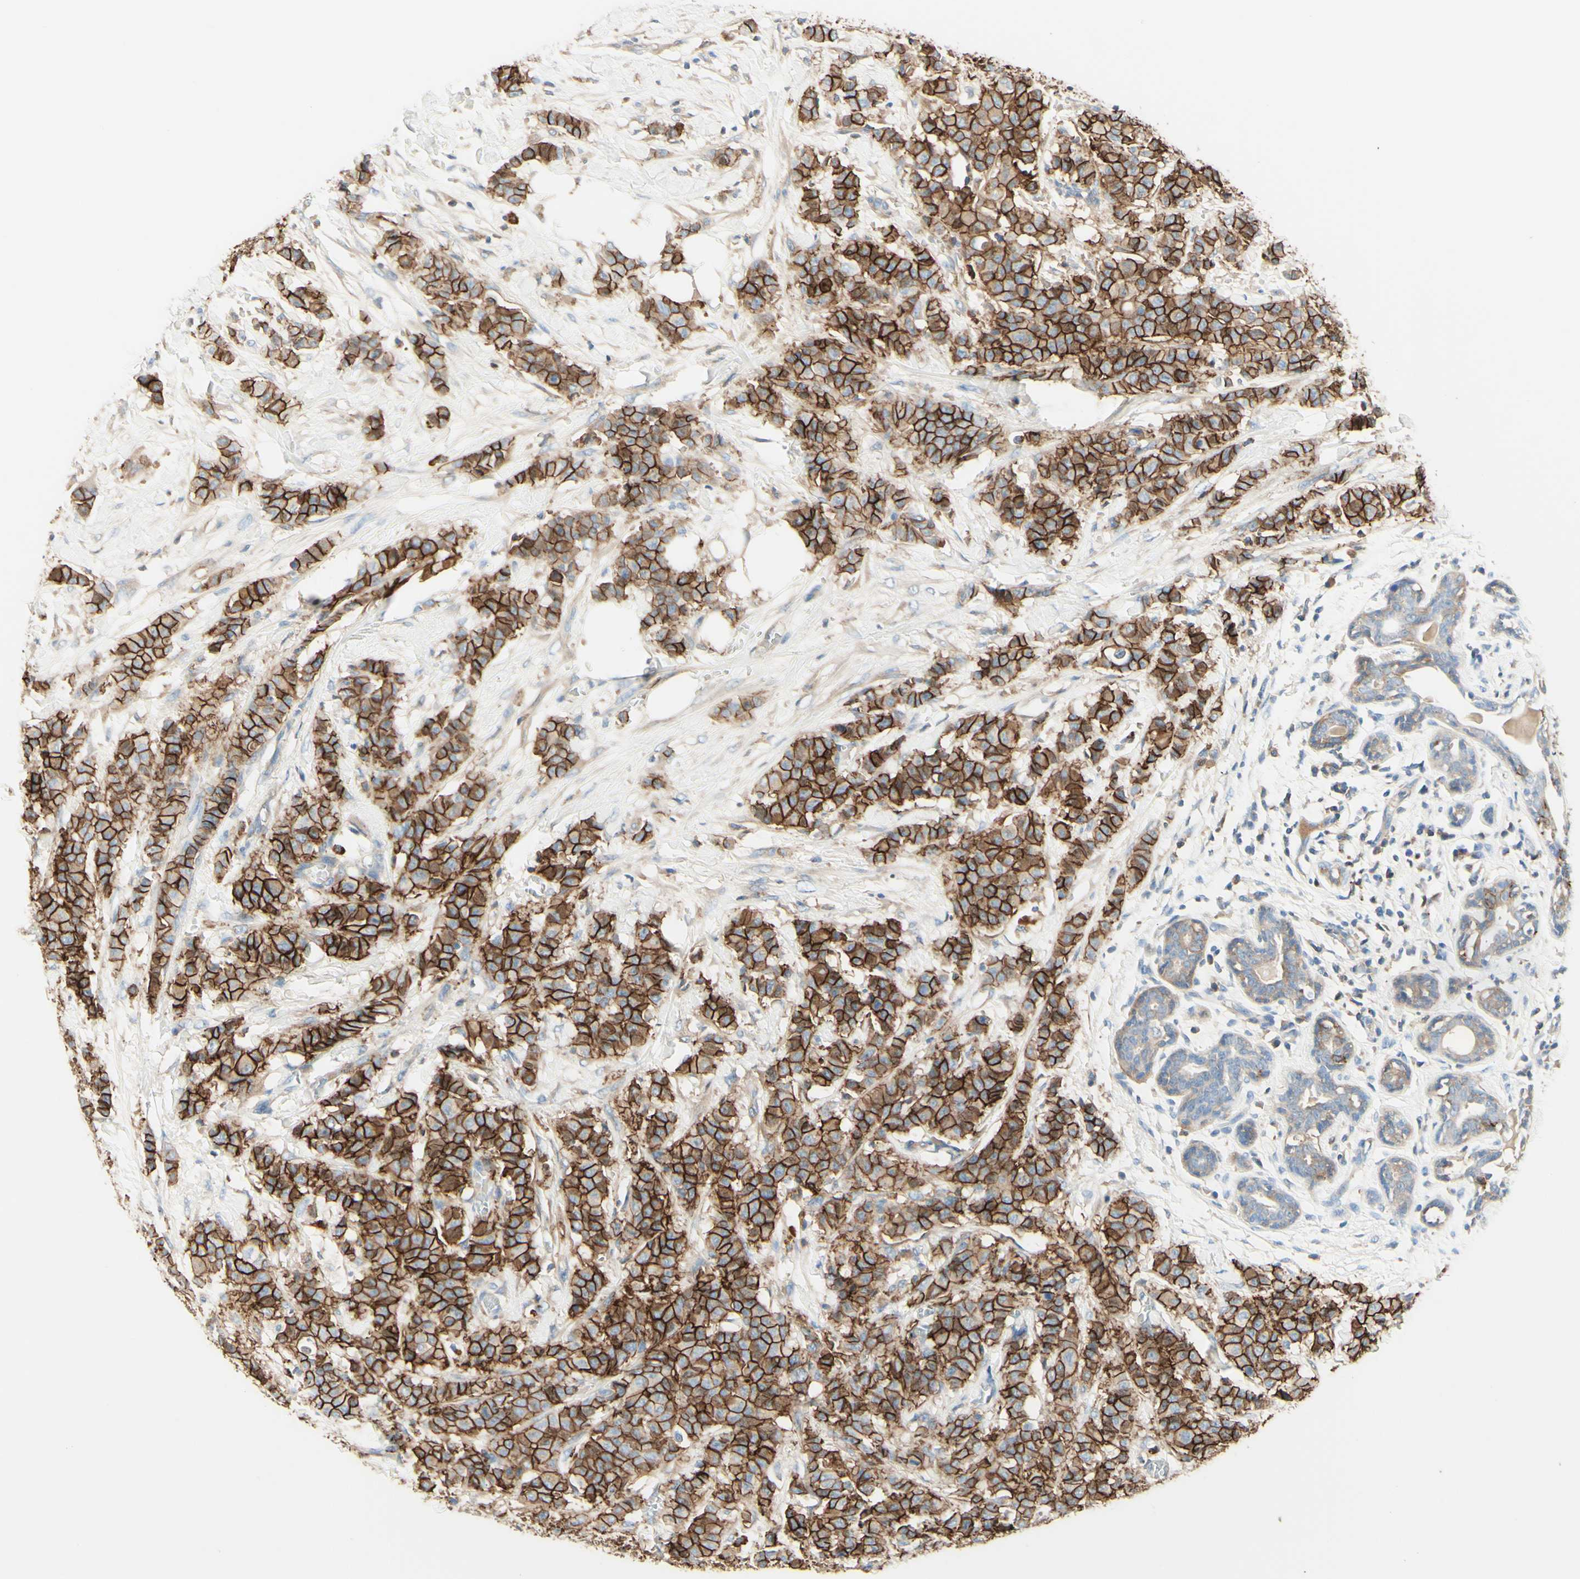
{"staining": {"intensity": "strong", "quantity": ">75%", "location": "cytoplasmic/membranous"}, "tissue": "breast cancer", "cell_type": "Tumor cells", "image_type": "cancer", "snomed": [{"axis": "morphology", "description": "Normal tissue, NOS"}, {"axis": "morphology", "description": "Duct carcinoma"}, {"axis": "topography", "description": "Breast"}], "caption": "The micrograph shows staining of breast cancer (invasive ductal carcinoma), revealing strong cytoplasmic/membranous protein expression (brown color) within tumor cells. The protein is shown in brown color, while the nuclei are stained blue.", "gene": "ALCAM", "patient": {"sex": "female", "age": 40}}